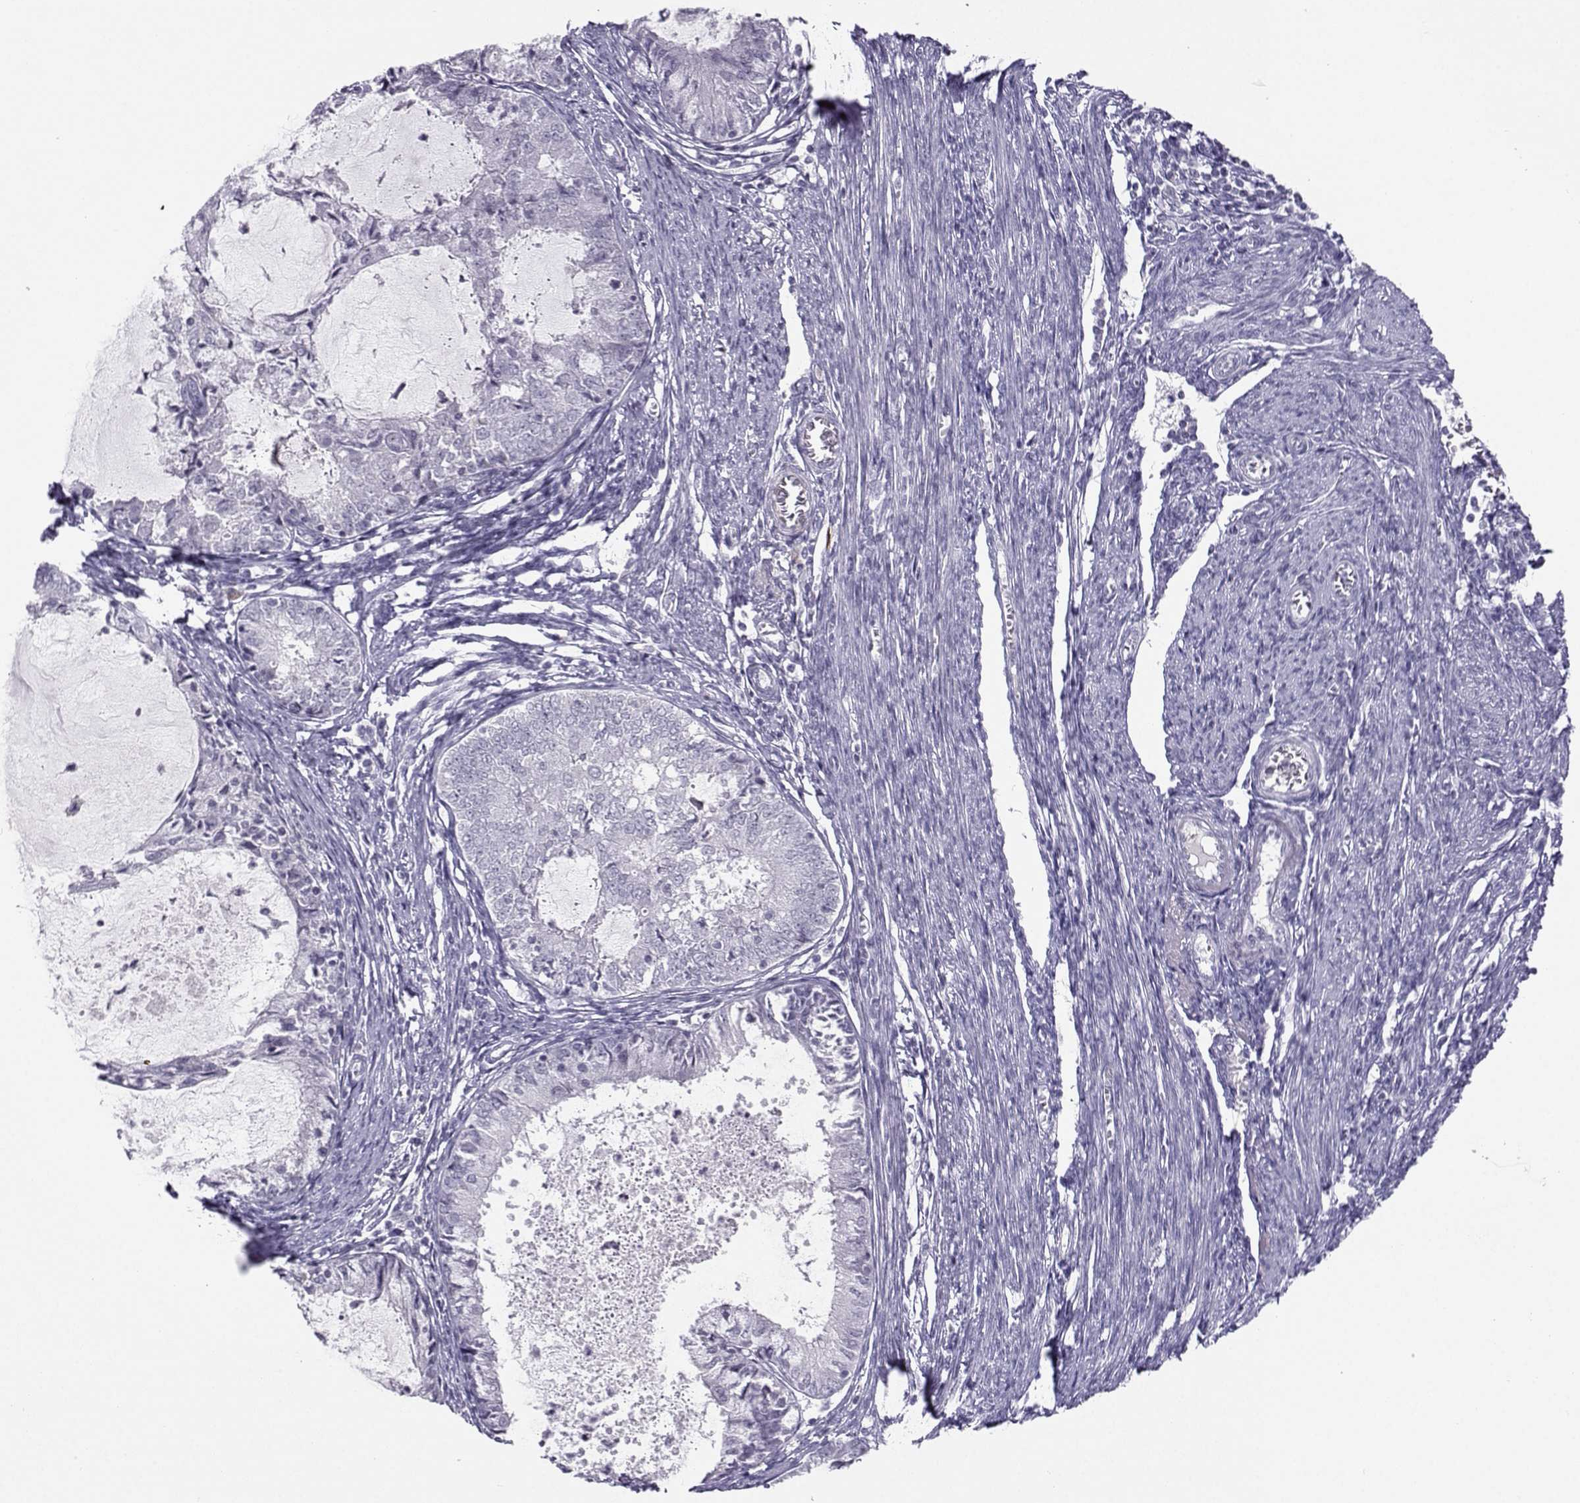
{"staining": {"intensity": "negative", "quantity": "none", "location": "none"}, "tissue": "endometrial cancer", "cell_type": "Tumor cells", "image_type": "cancer", "snomed": [{"axis": "morphology", "description": "Adenocarcinoma, NOS"}, {"axis": "topography", "description": "Endometrium"}], "caption": "Tumor cells are negative for brown protein staining in endometrial adenocarcinoma.", "gene": "LHX1", "patient": {"sex": "female", "age": 57}}